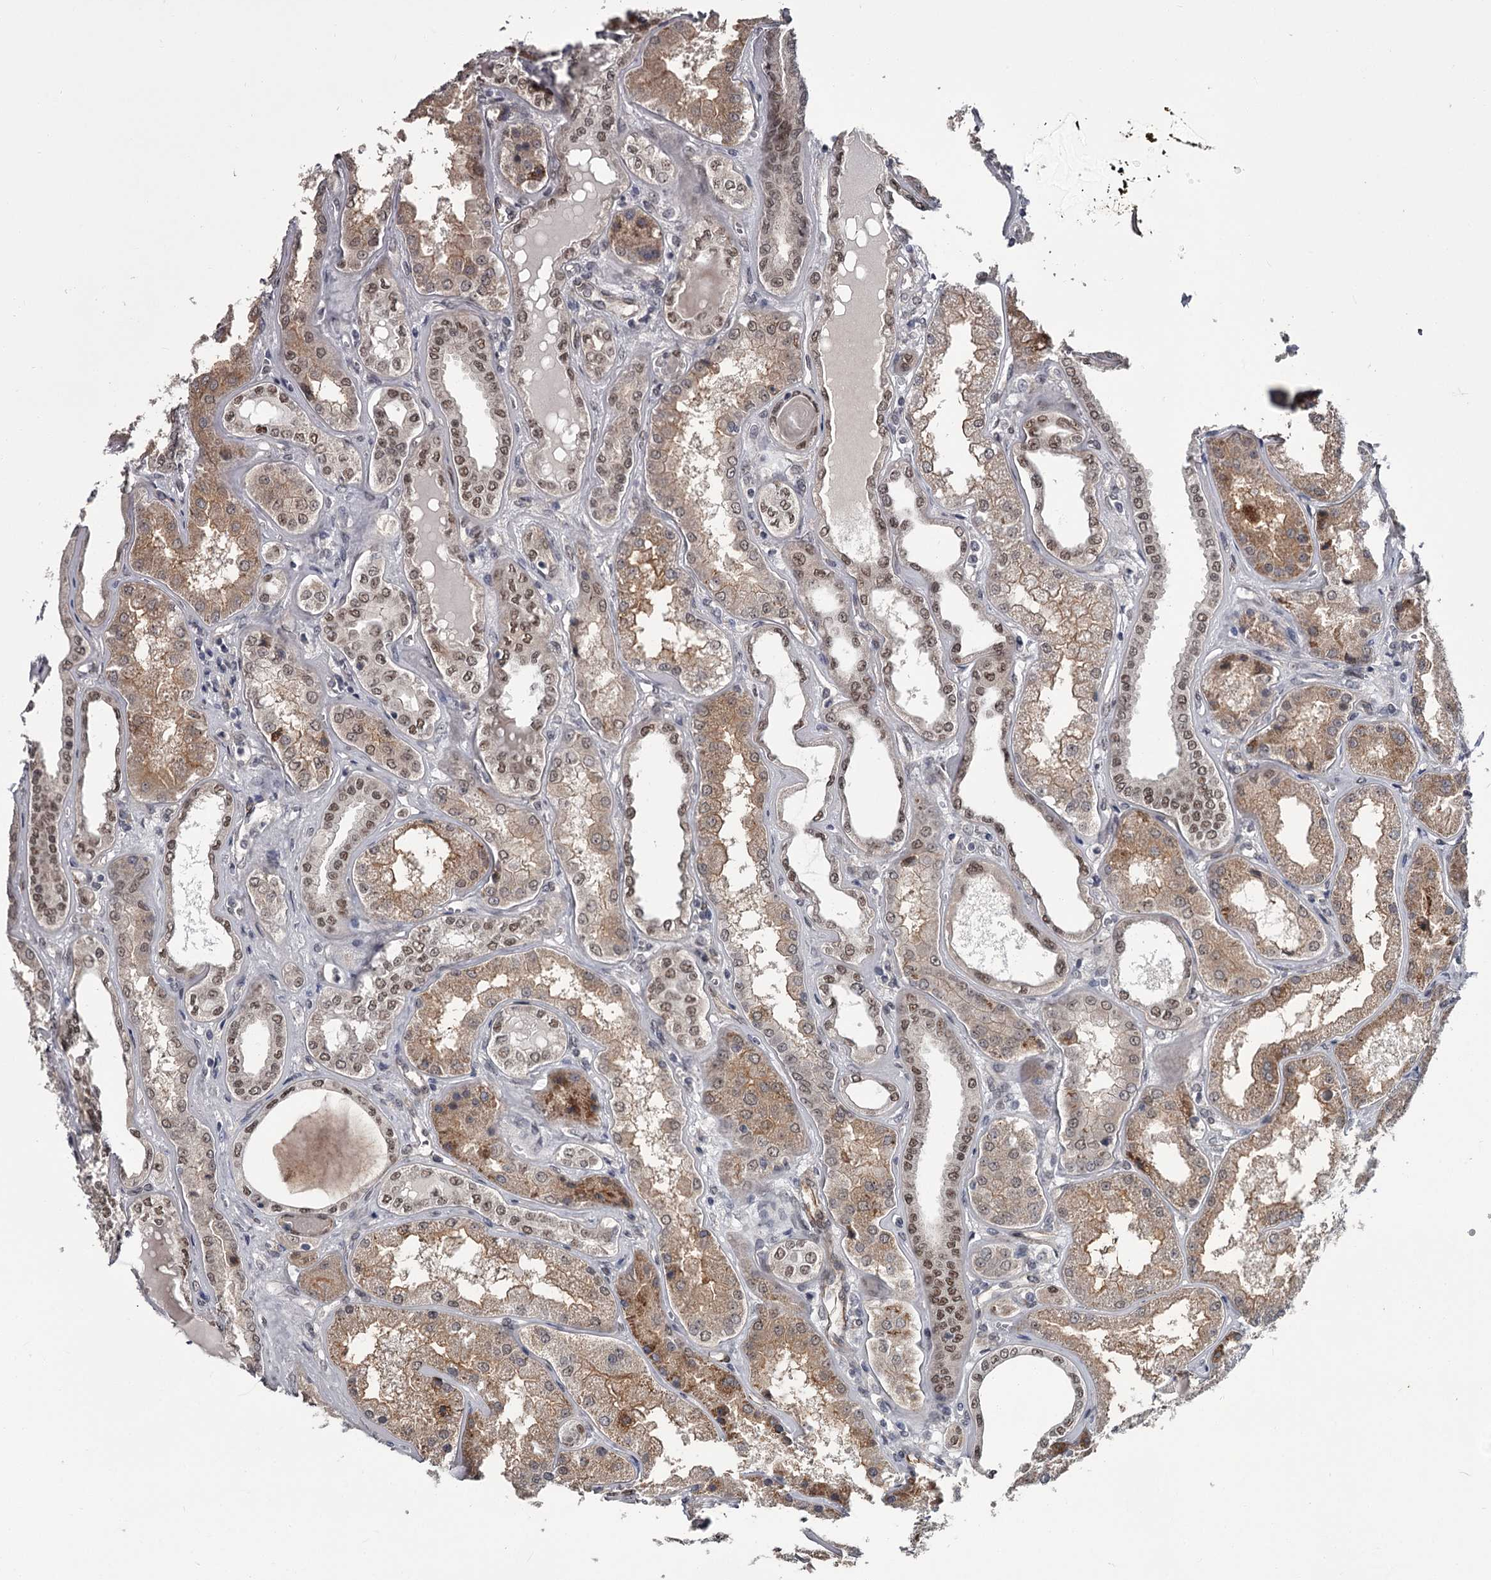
{"staining": {"intensity": "strong", "quantity": "25%-75%", "location": "cytoplasmic/membranous"}, "tissue": "kidney", "cell_type": "Cells in glomeruli", "image_type": "normal", "snomed": [{"axis": "morphology", "description": "Normal tissue, NOS"}, {"axis": "topography", "description": "Kidney"}], "caption": "Approximately 25%-75% of cells in glomeruli in normal kidney reveal strong cytoplasmic/membranous protein expression as visualized by brown immunohistochemical staining.", "gene": "PRPF40B", "patient": {"sex": "female", "age": 56}}